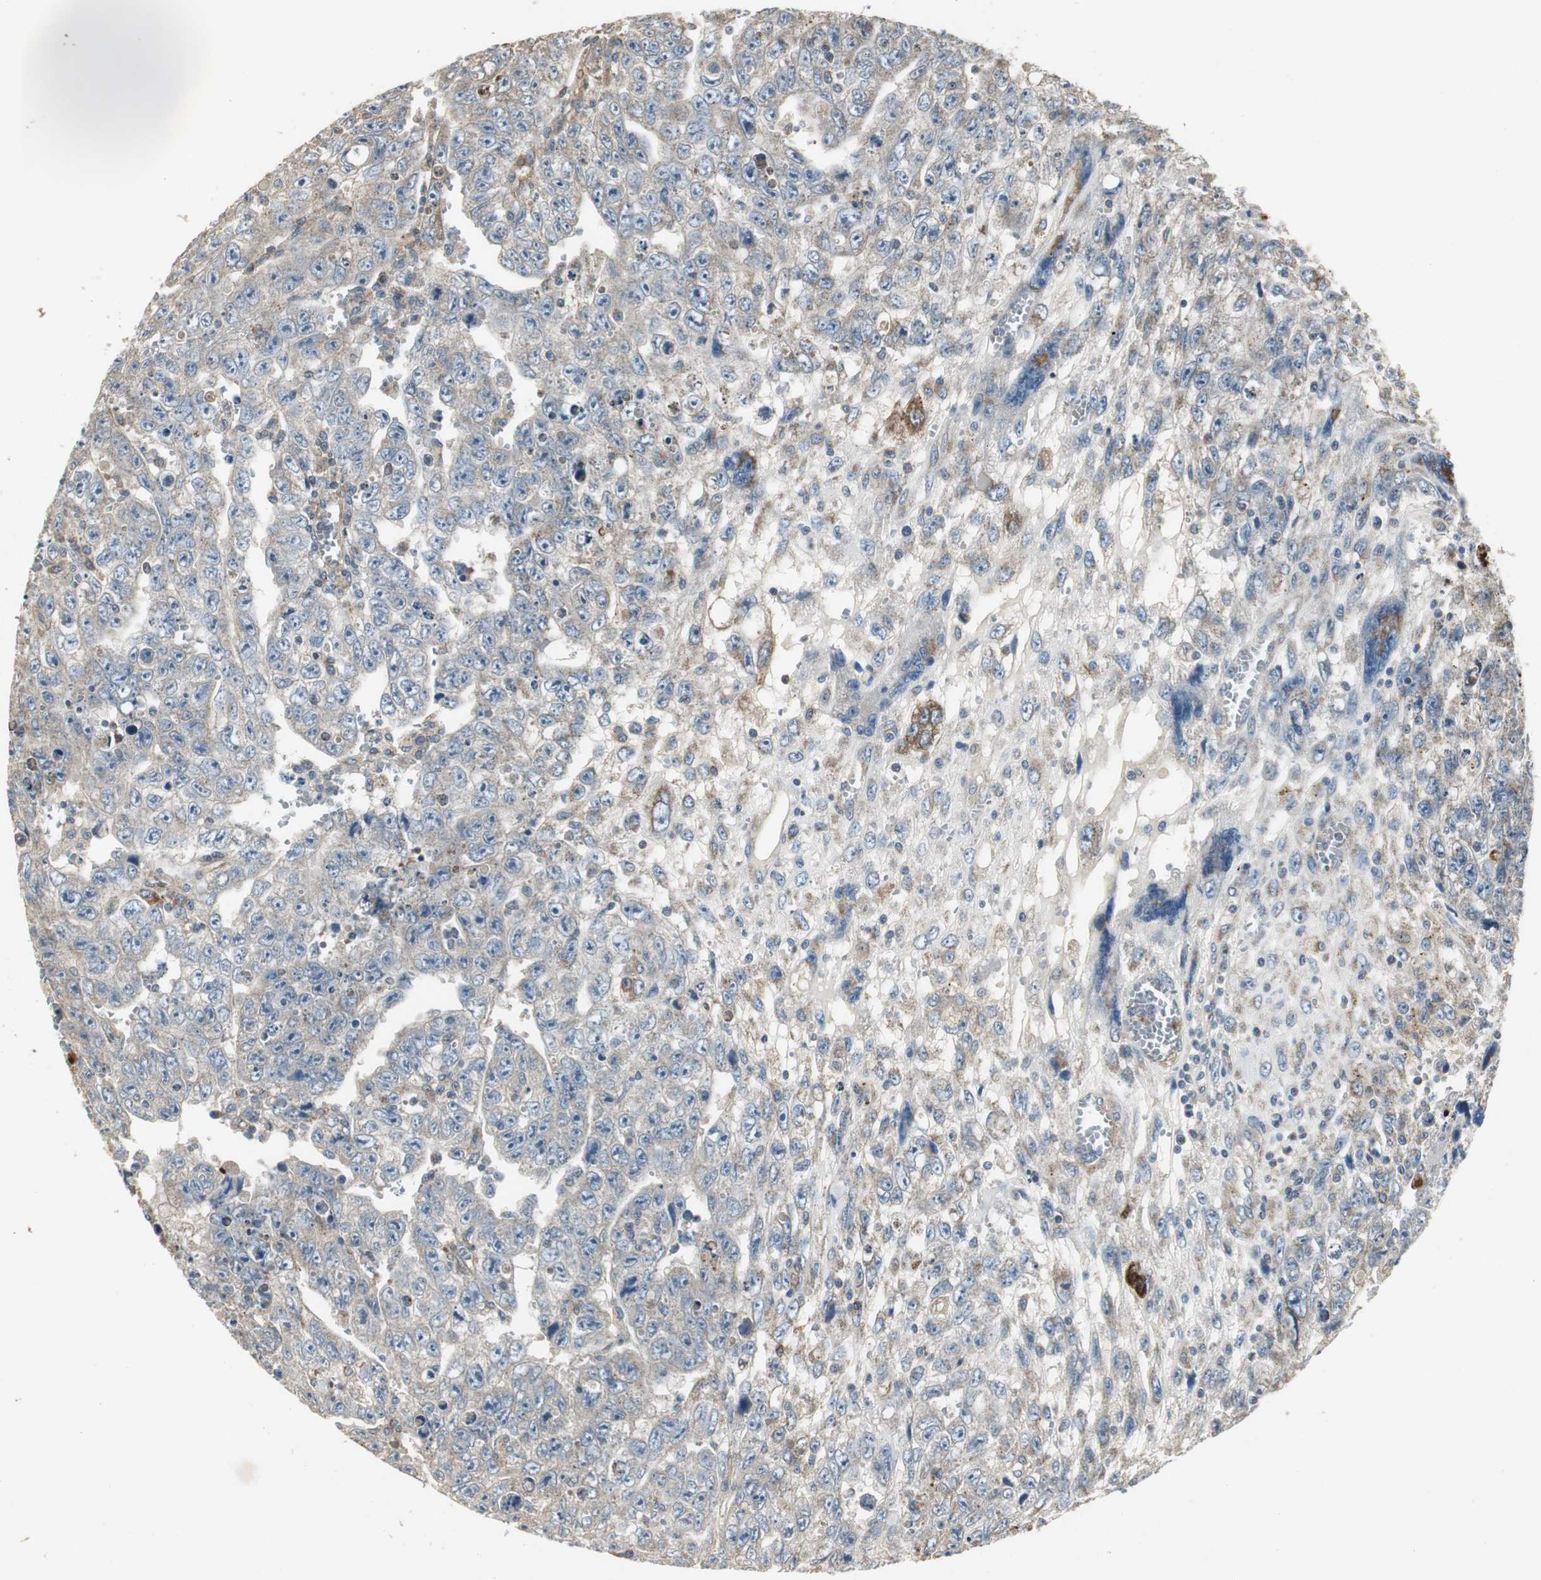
{"staining": {"intensity": "weak", "quantity": ">75%", "location": "cytoplasmic/membranous"}, "tissue": "testis cancer", "cell_type": "Tumor cells", "image_type": "cancer", "snomed": [{"axis": "morphology", "description": "Carcinoma, Embryonal, NOS"}, {"axis": "topography", "description": "Testis"}], "caption": "The image exhibits staining of embryonal carcinoma (testis), revealing weak cytoplasmic/membranous protein expression (brown color) within tumor cells. The protein is stained brown, and the nuclei are stained in blue (DAB IHC with brightfield microscopy, high magnification).", "gene": "JTB", "patient": {"sex": "male", "age": 28}}